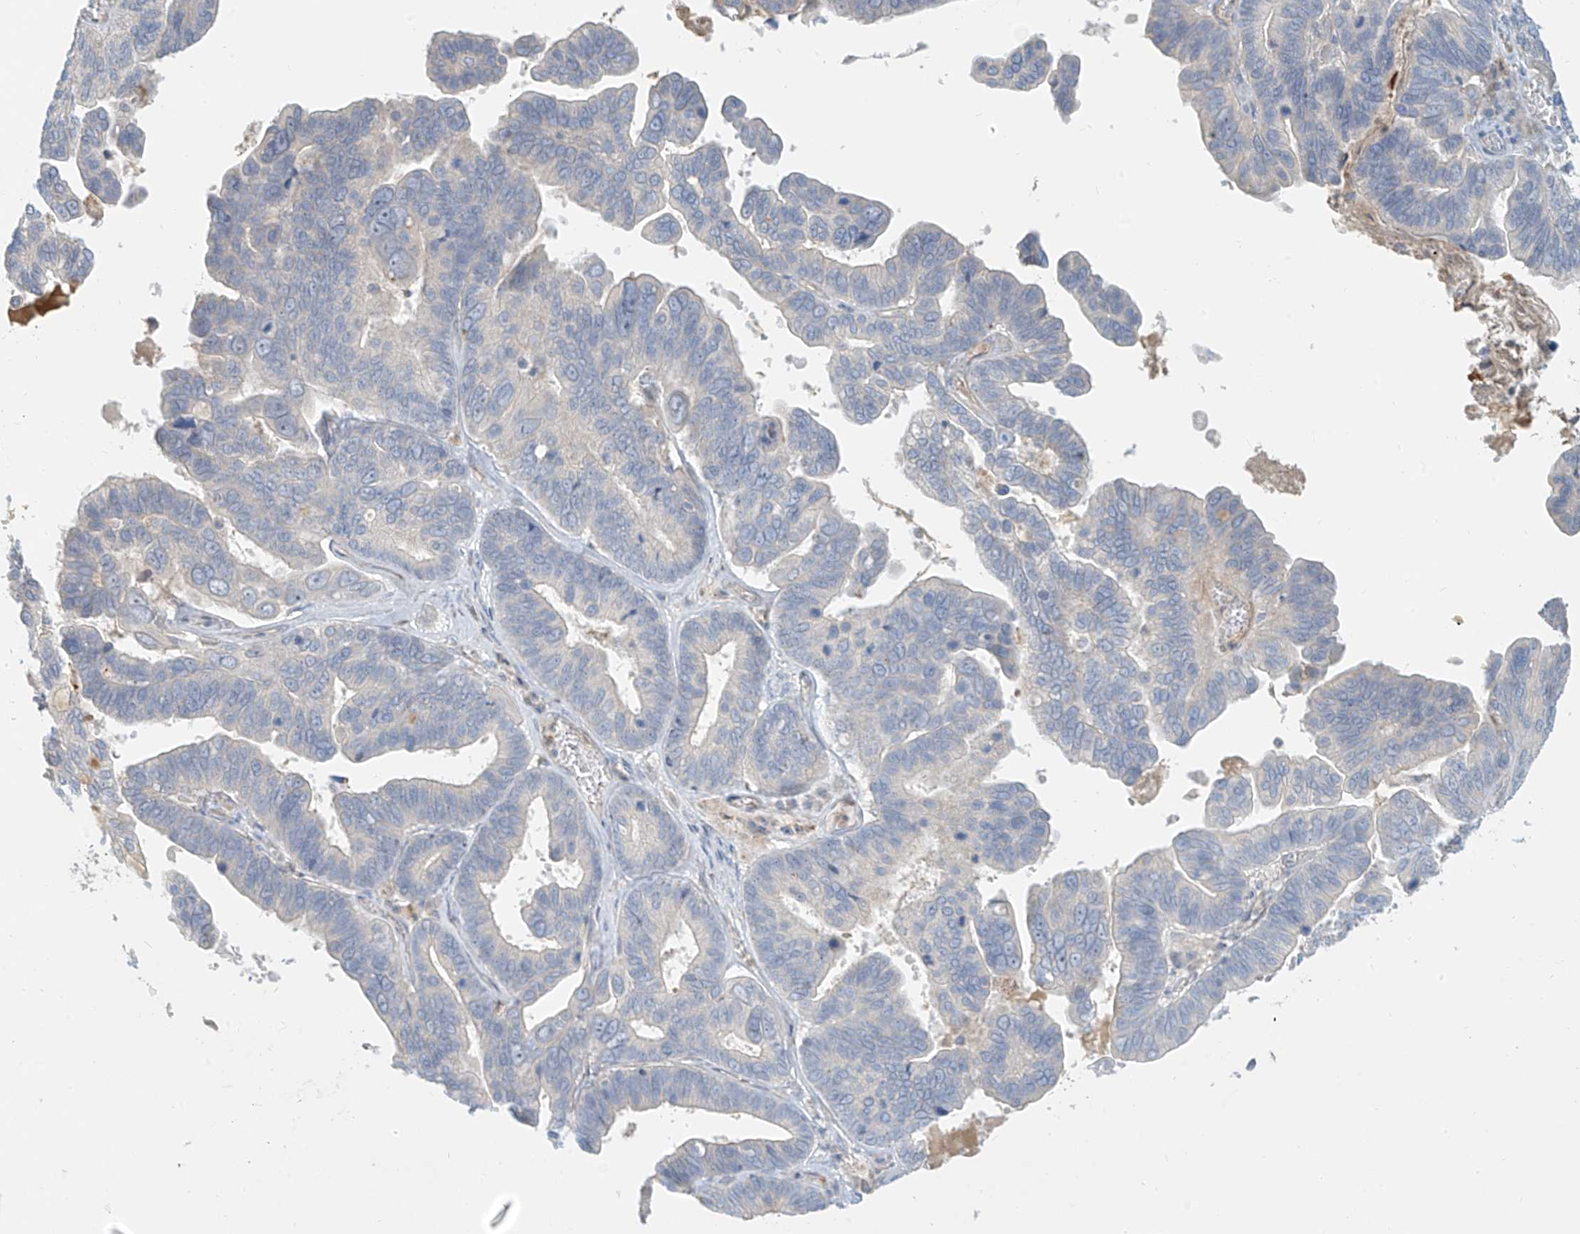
{"staining": {"intensity": "negative", "quantity": "none", "location": "none"}, "tissue": "ovarian cancer", "cell_type": "Tumor cells", "image_type": "cancer", "snomed": [{"axis": "morphology", "description": "Cystadenocarcinoma, serous, NOS"}, {"axis": "topography", "description": "Ovary"}], "caption": "DAB immunohistochemical staining of human ovarian cancer (serous cystadenocarcinoma) shows no significant expression in tumor cells.", "gene": "C2orf42", "patient": {"sex": "female", "age": 56}}